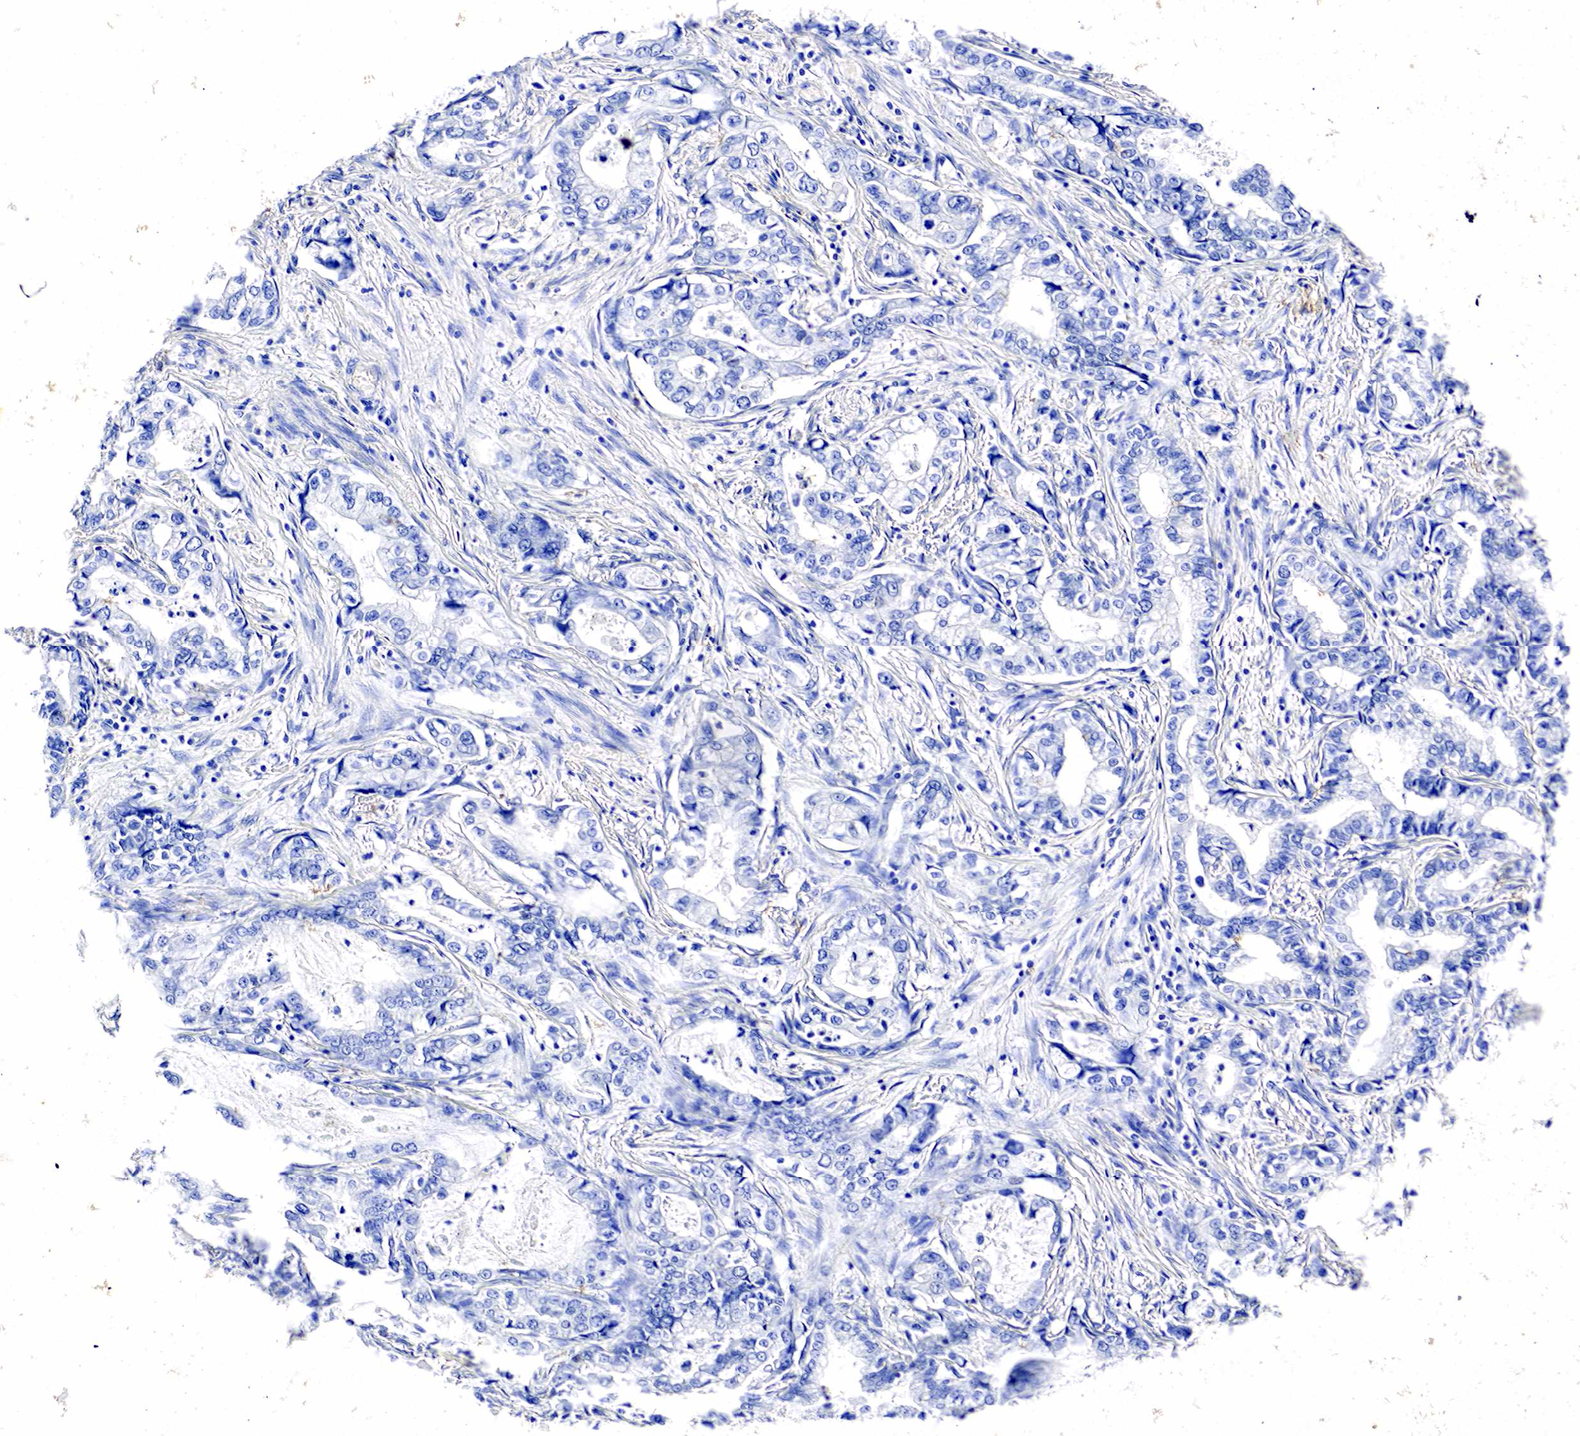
{"staining": {"intensity": "negative", "quantity": "none", "location": "none"}, "tissue": "stomach cancer", "cell_type": "Tumor cells", "image_type": "cancer", "snomed": [{"axis": "morphology", "description": "Adenocarcinoma, NOS"}, {"axis": "topography", "description": "Pancreas"}, {"axis": "topography", "description": "Stomach, upper"}], "caption": "High magnification brightfield microscopy of adenocarcinoma (stomach) stained with DAB (3,3'-diaminobenzidine) (brown) and counterstained with hematoxylin (blue): tumor cells show no significant expression.", "gene": "GCG", "patient": {"sex": "male", "age": 77}}